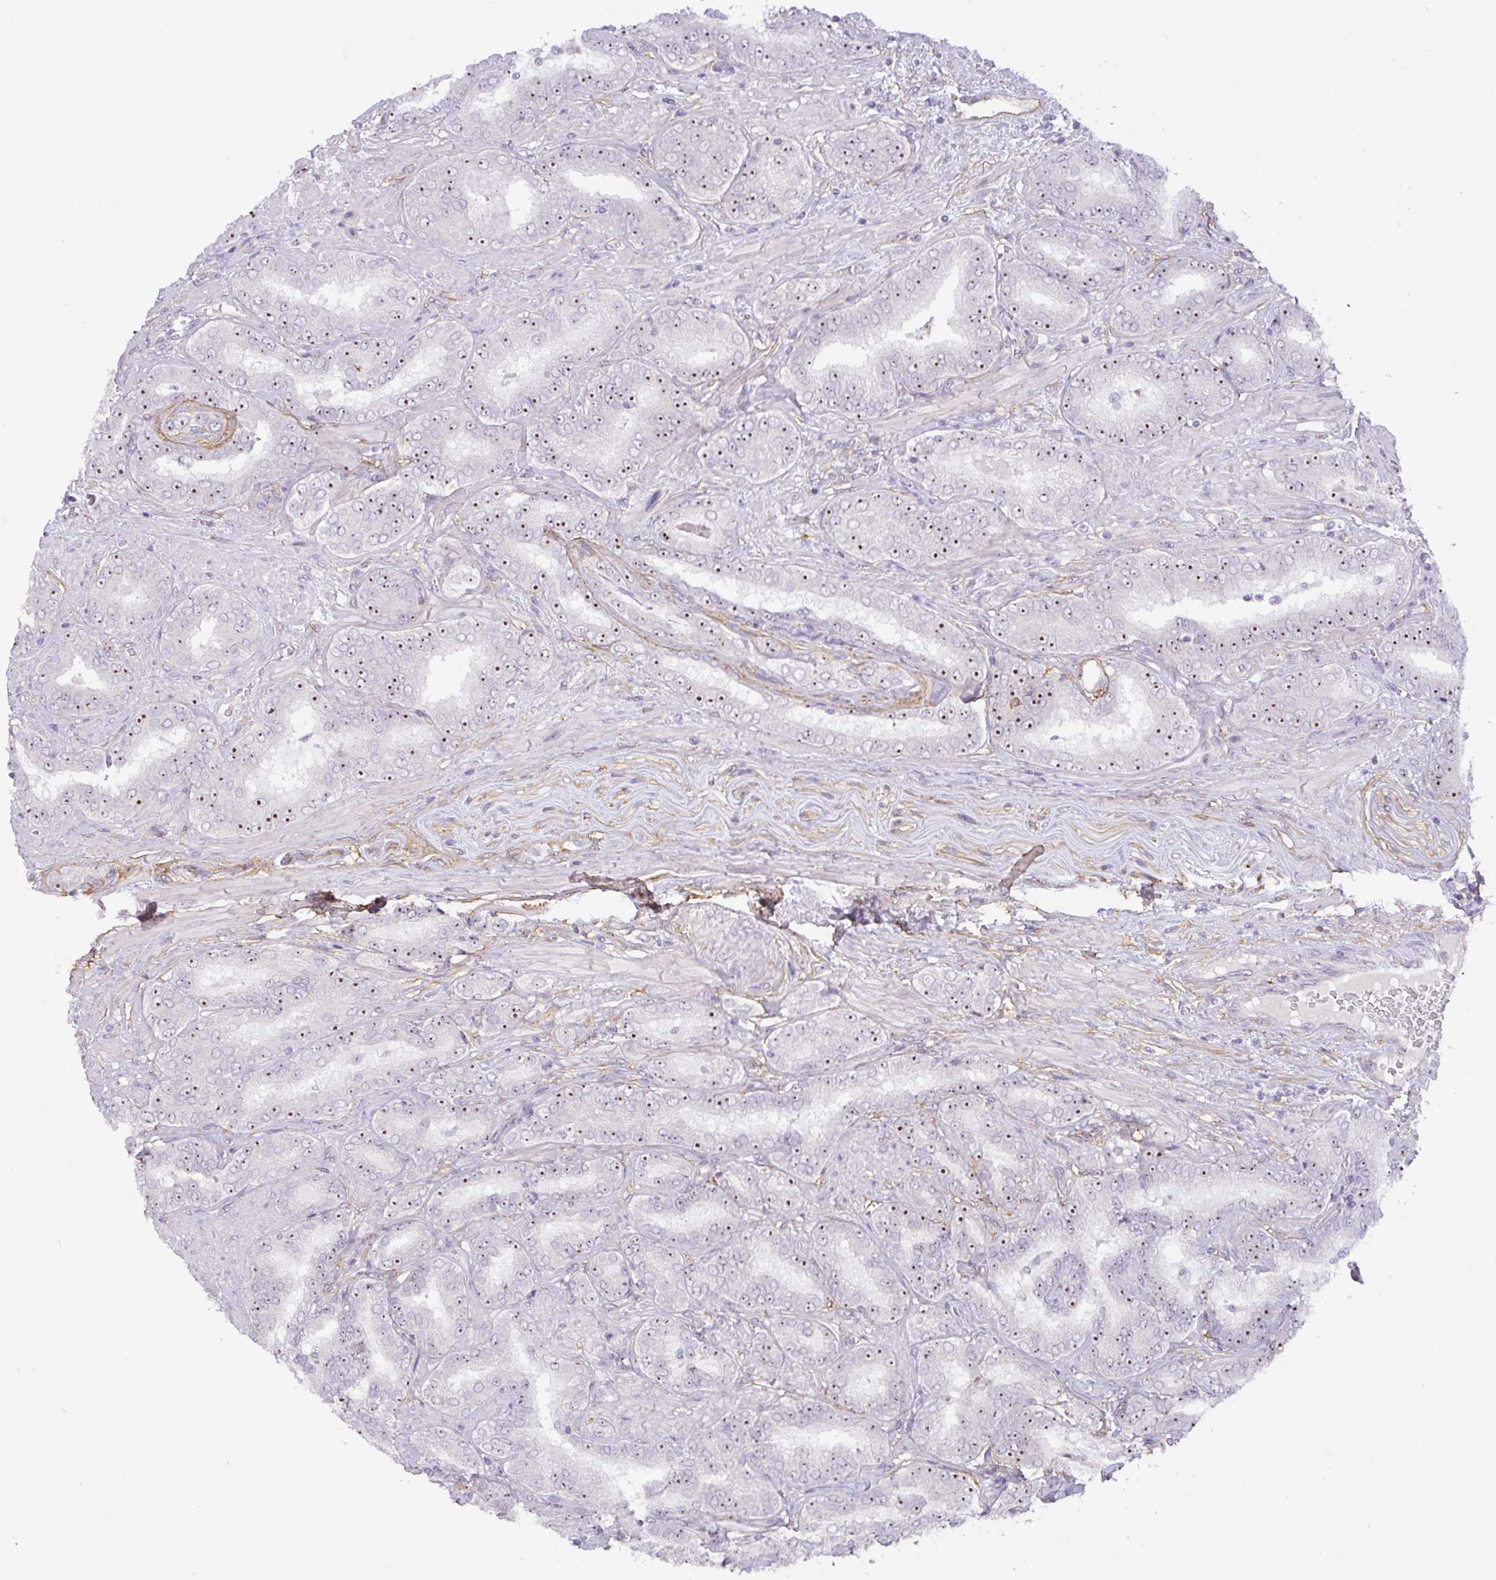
{"staining": {"intensity": "strong", "quantity": "25%-75%", "location": "nuclear"}, "tissue": "prostate cancer", "cell_type": "Tumor cells", "image_type": "cancer", "snomed": [{"axis": "morphology", "description": "Adenocarcinoma, High grade"}, {"axis": "topography", "description": "Prostate"}], "caption": "Prostate cancer (high-grade adenocarcinoma) stained with immunohistochemistry (IHC) displays strong nuclear expression in approximately 25%-75% of tumor cells.", "gene": "MXRA8", "patient": {"sex": "male", "age": 72}}